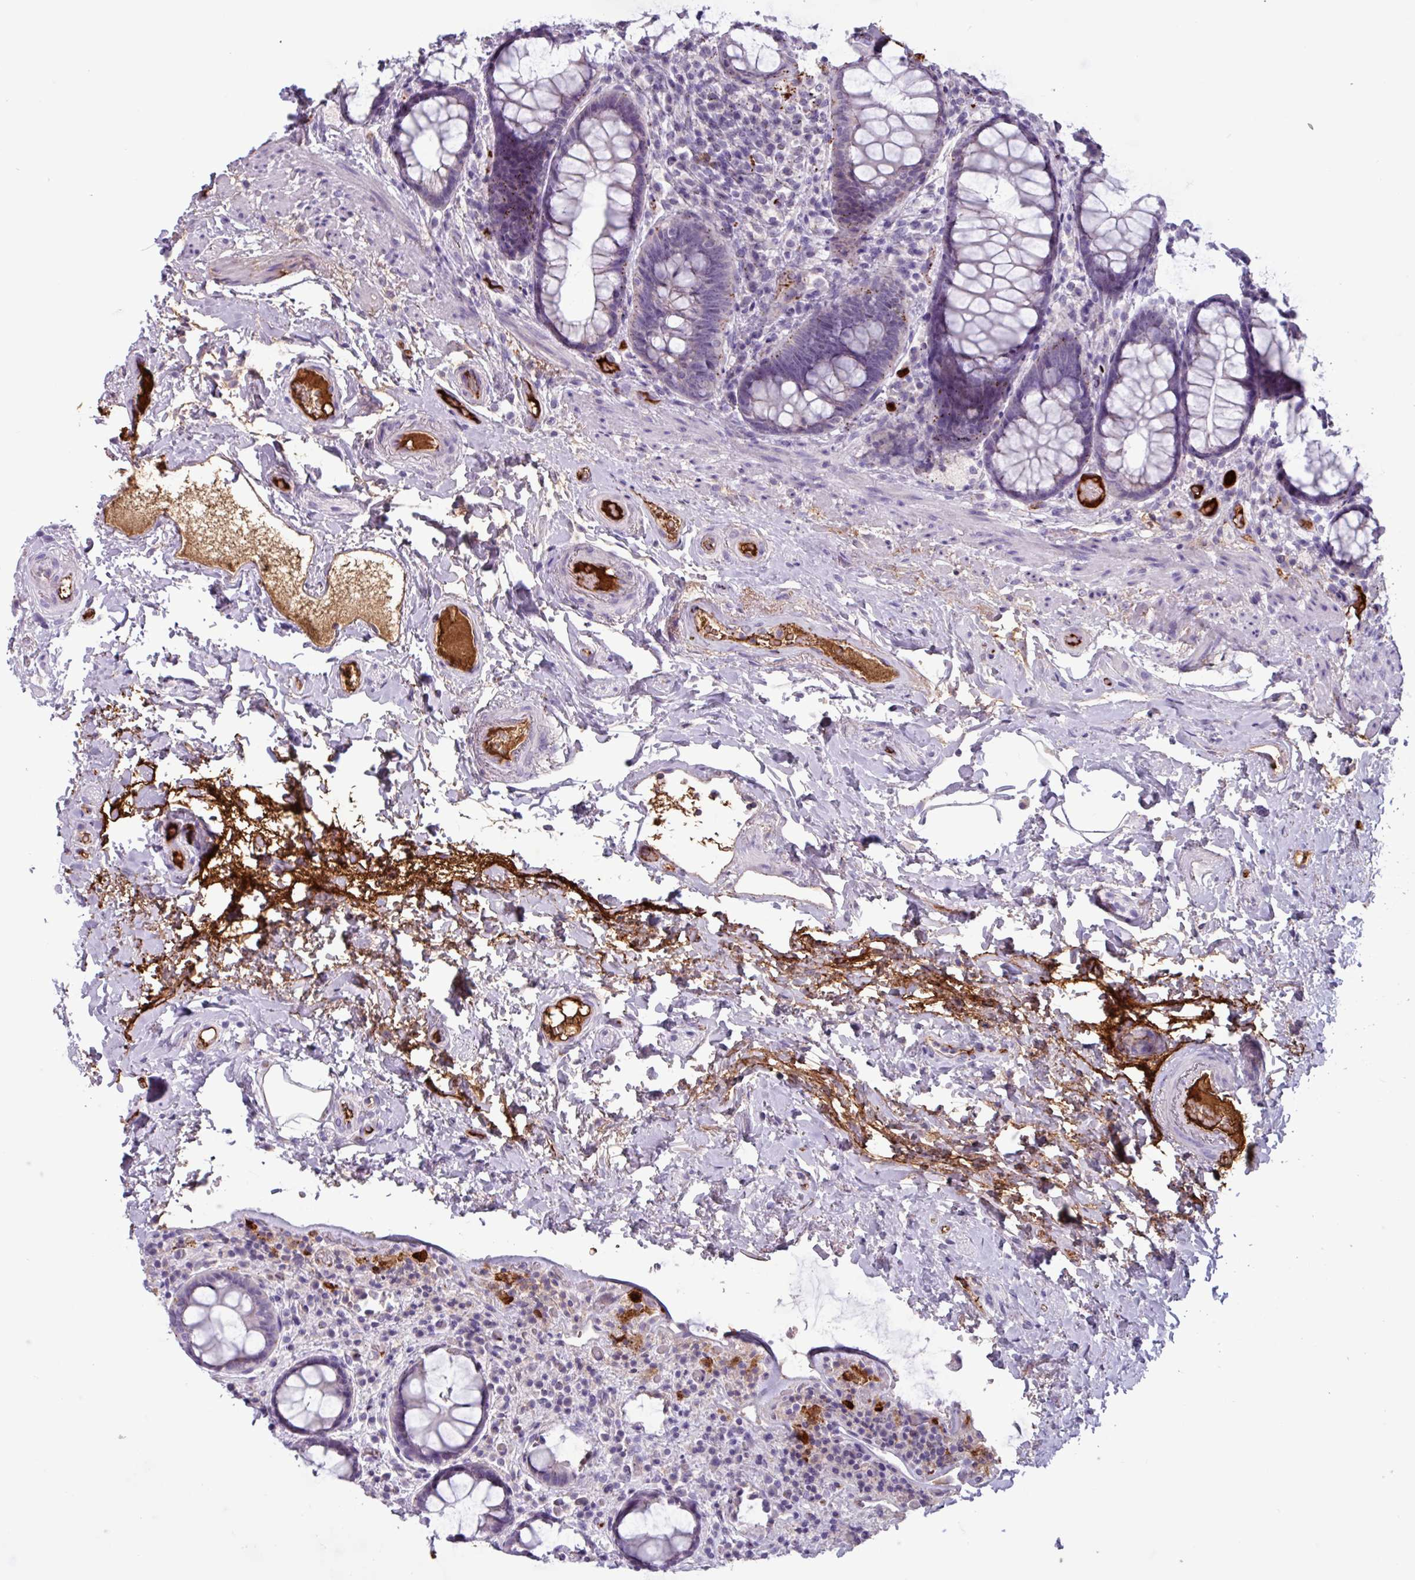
{"staining": {"intensity": "moderate", "quantity": "<25%", "location": "cytoplasmic/membranous"}, "tissue": "rectum", "cell_type": "Glandular cells", "image_type": "normal", "snomed": [{"axis": "morphology", "description": "Normal tissue, NOS"}, {"axis": "topography", "description": "Rectum"}], "caption": "IHC staining of unremarkable rectum, which shows low levels of moderate cytoplasmic/membranous staining in approximately <25% of glandular cells indicating moderate cytoplasmic/membranous protein staining. The staining was performed using DAB (brown) for protein detection and nuclei were counterstained in hematoxylin (blue).", "gene": "PLIN2", "patient": {"sex": "male", "age": 83}}